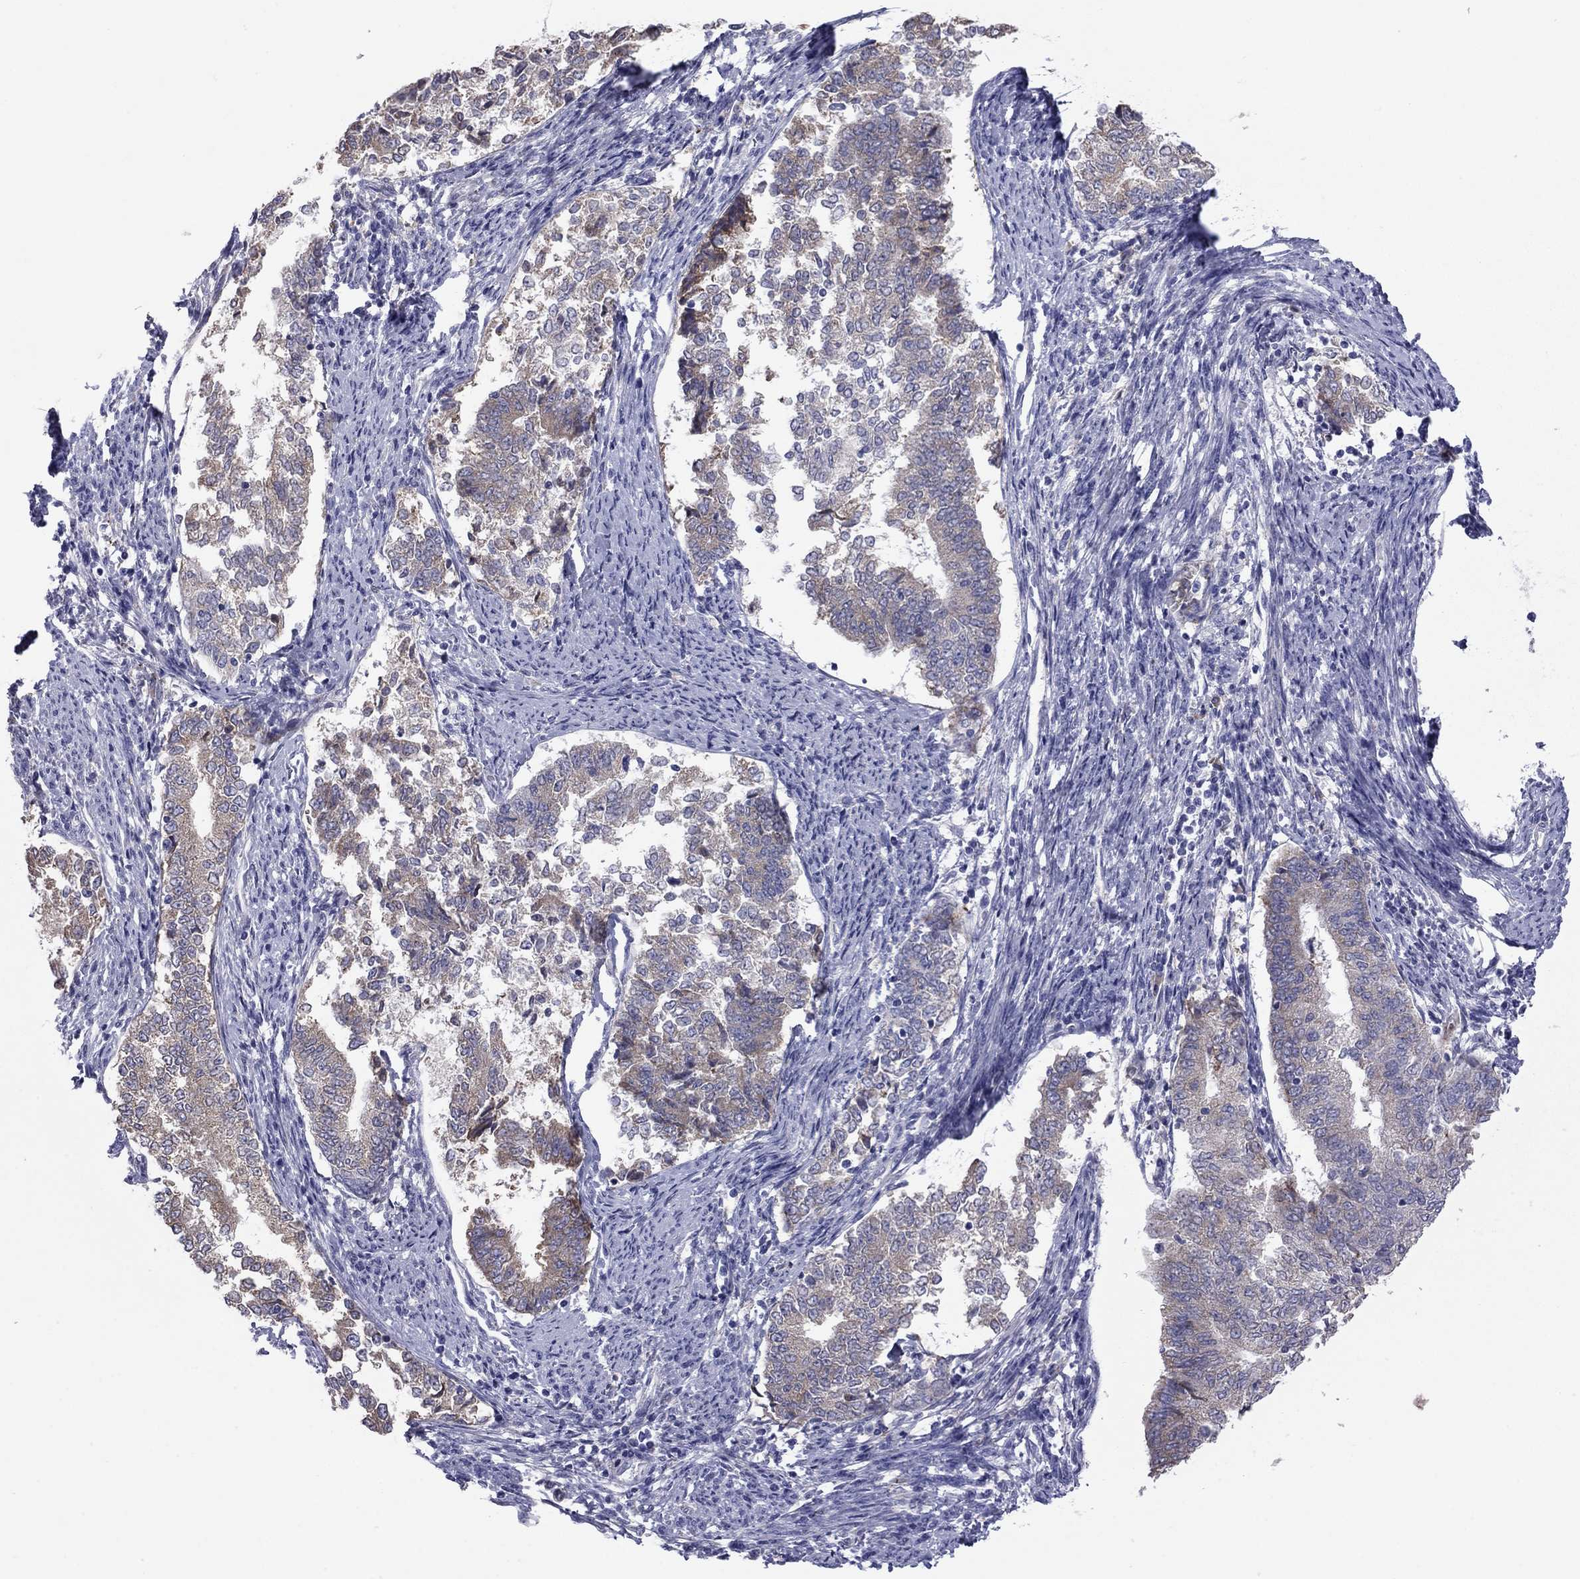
{"staining": {"intensity": "moderate", "quantity": "<25%", "location": "cytoplasmic/membranous"}, "tissue": "endometrial cancer", "cell_type": "Tumor cells", "image_type": "cancer", "snomed": [{"axis": "morphology", "description": "Adenocarcinoma, NOS"}, {"axis": "topography", "description": "Endometrium"}], "caption": "The histopathology image reveals staining of endometrial adenocarcinoma, revealing moderate cytoplasmic/membranous protein expression (brown color) within tumor cells.", "gene": "TMPRSS11A", "patient": {"sex": "female", "age": 65}}